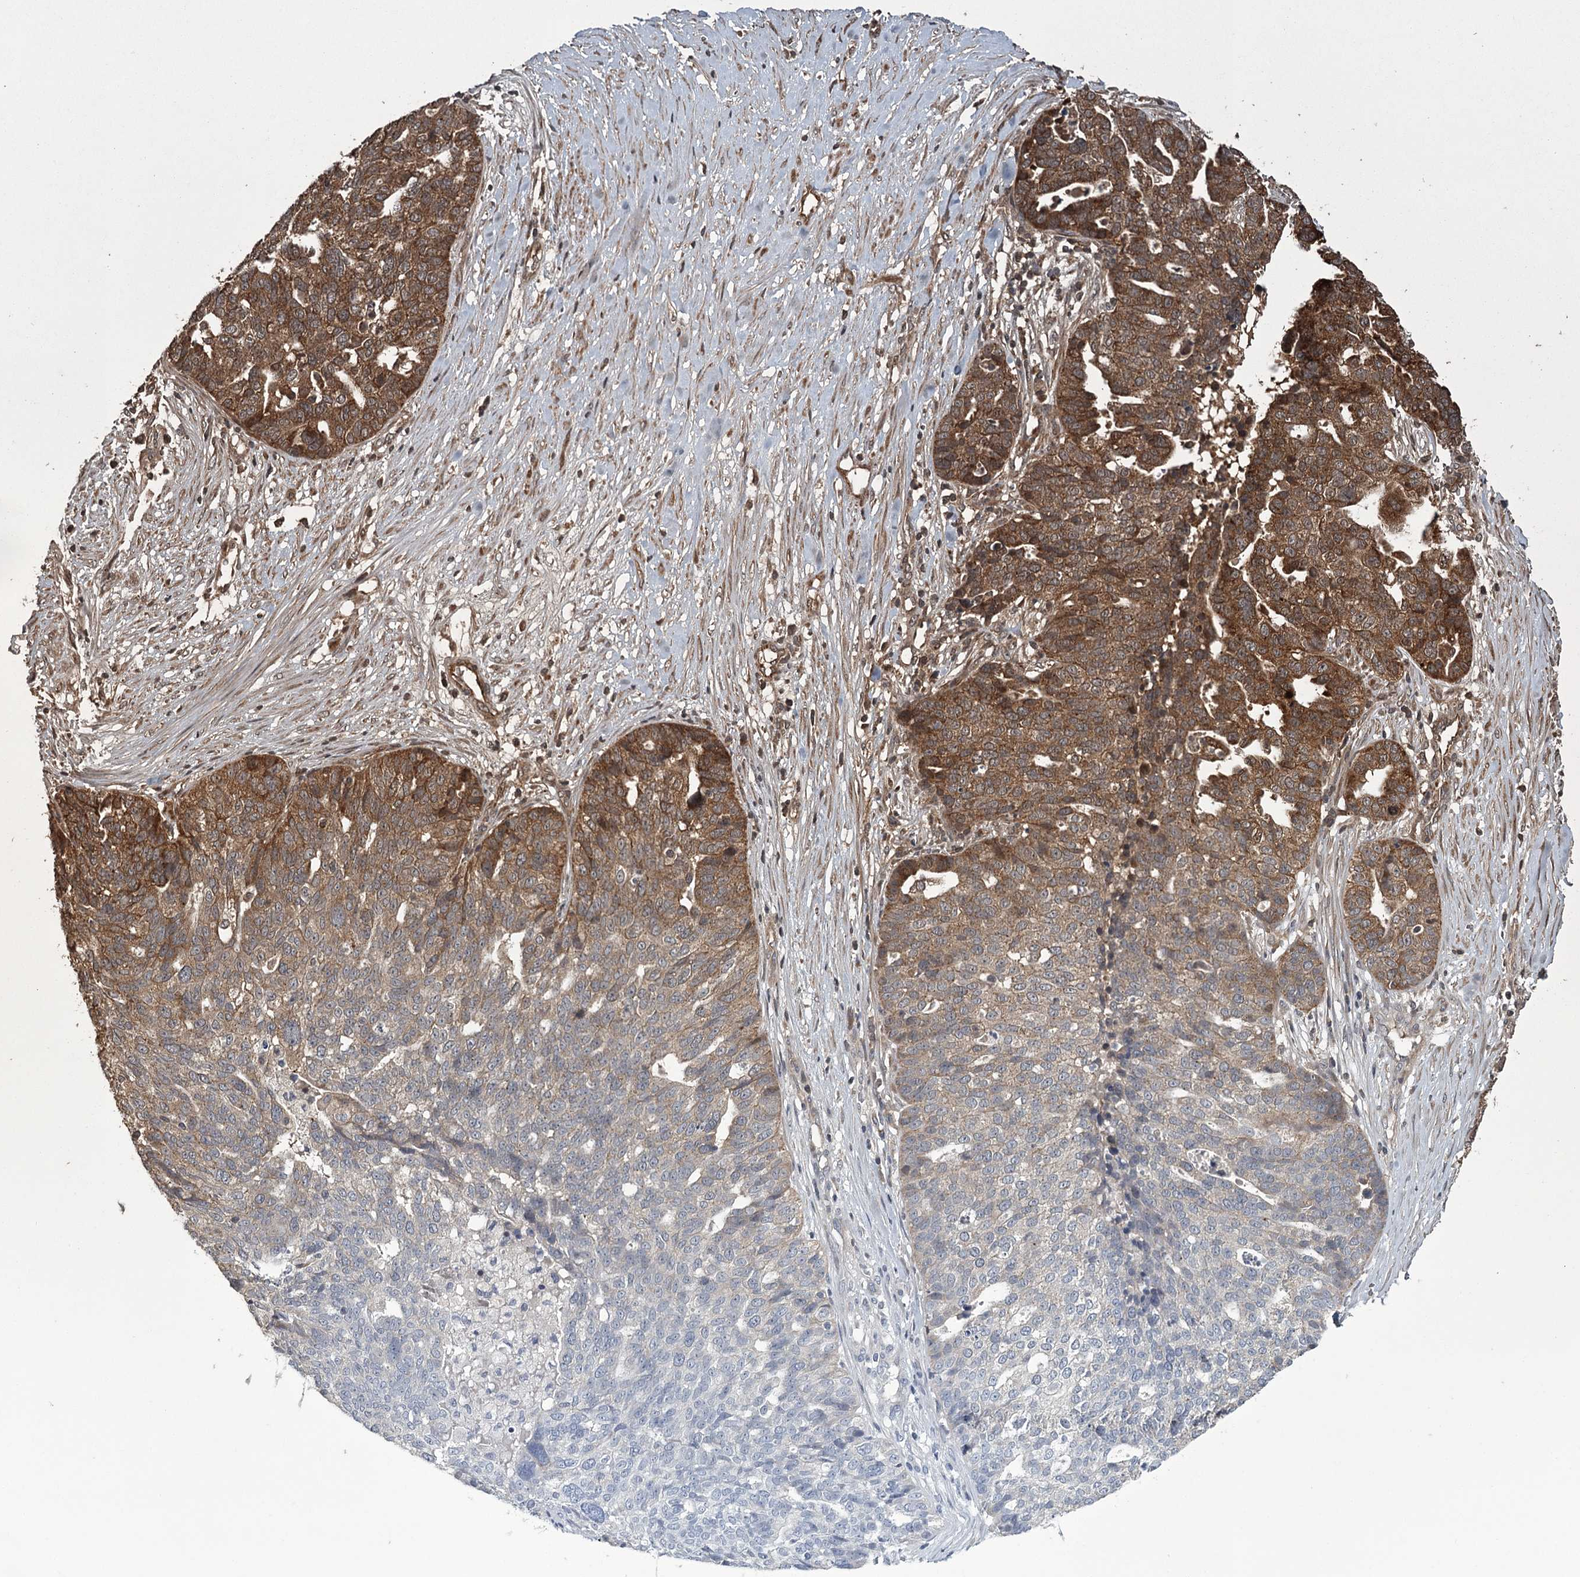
{"staining": {"intensity": "moderate", "quantity": "25%-75%", "location": "cytoplasmic/membranous"}, "tissue": "ovarian cancer", "cell_type": "Tumor cells", "image_type": "cancer", "snomed": [{"axis": "morphology", "description": "Cystadenocarcinoma, serous, NOS"}, {"axis": "topography", "description": "Ovary"}], "caption": "Ovarian serous cystadenocarcinoma stained with DAB (3,3'-diaminobenzidine) immunohistochemistry (IHC) demonstrates medium levels of moderate cytoplasmic/membranous positivity in approximately 25%-75% of tumor cells. The staining was performed using DAB, with brown indicating positive protein expression. Nuclei are stained blue with hematoxylin.", "gene": "RPAP3", "patient": {"sex": "female", "age": 59}}